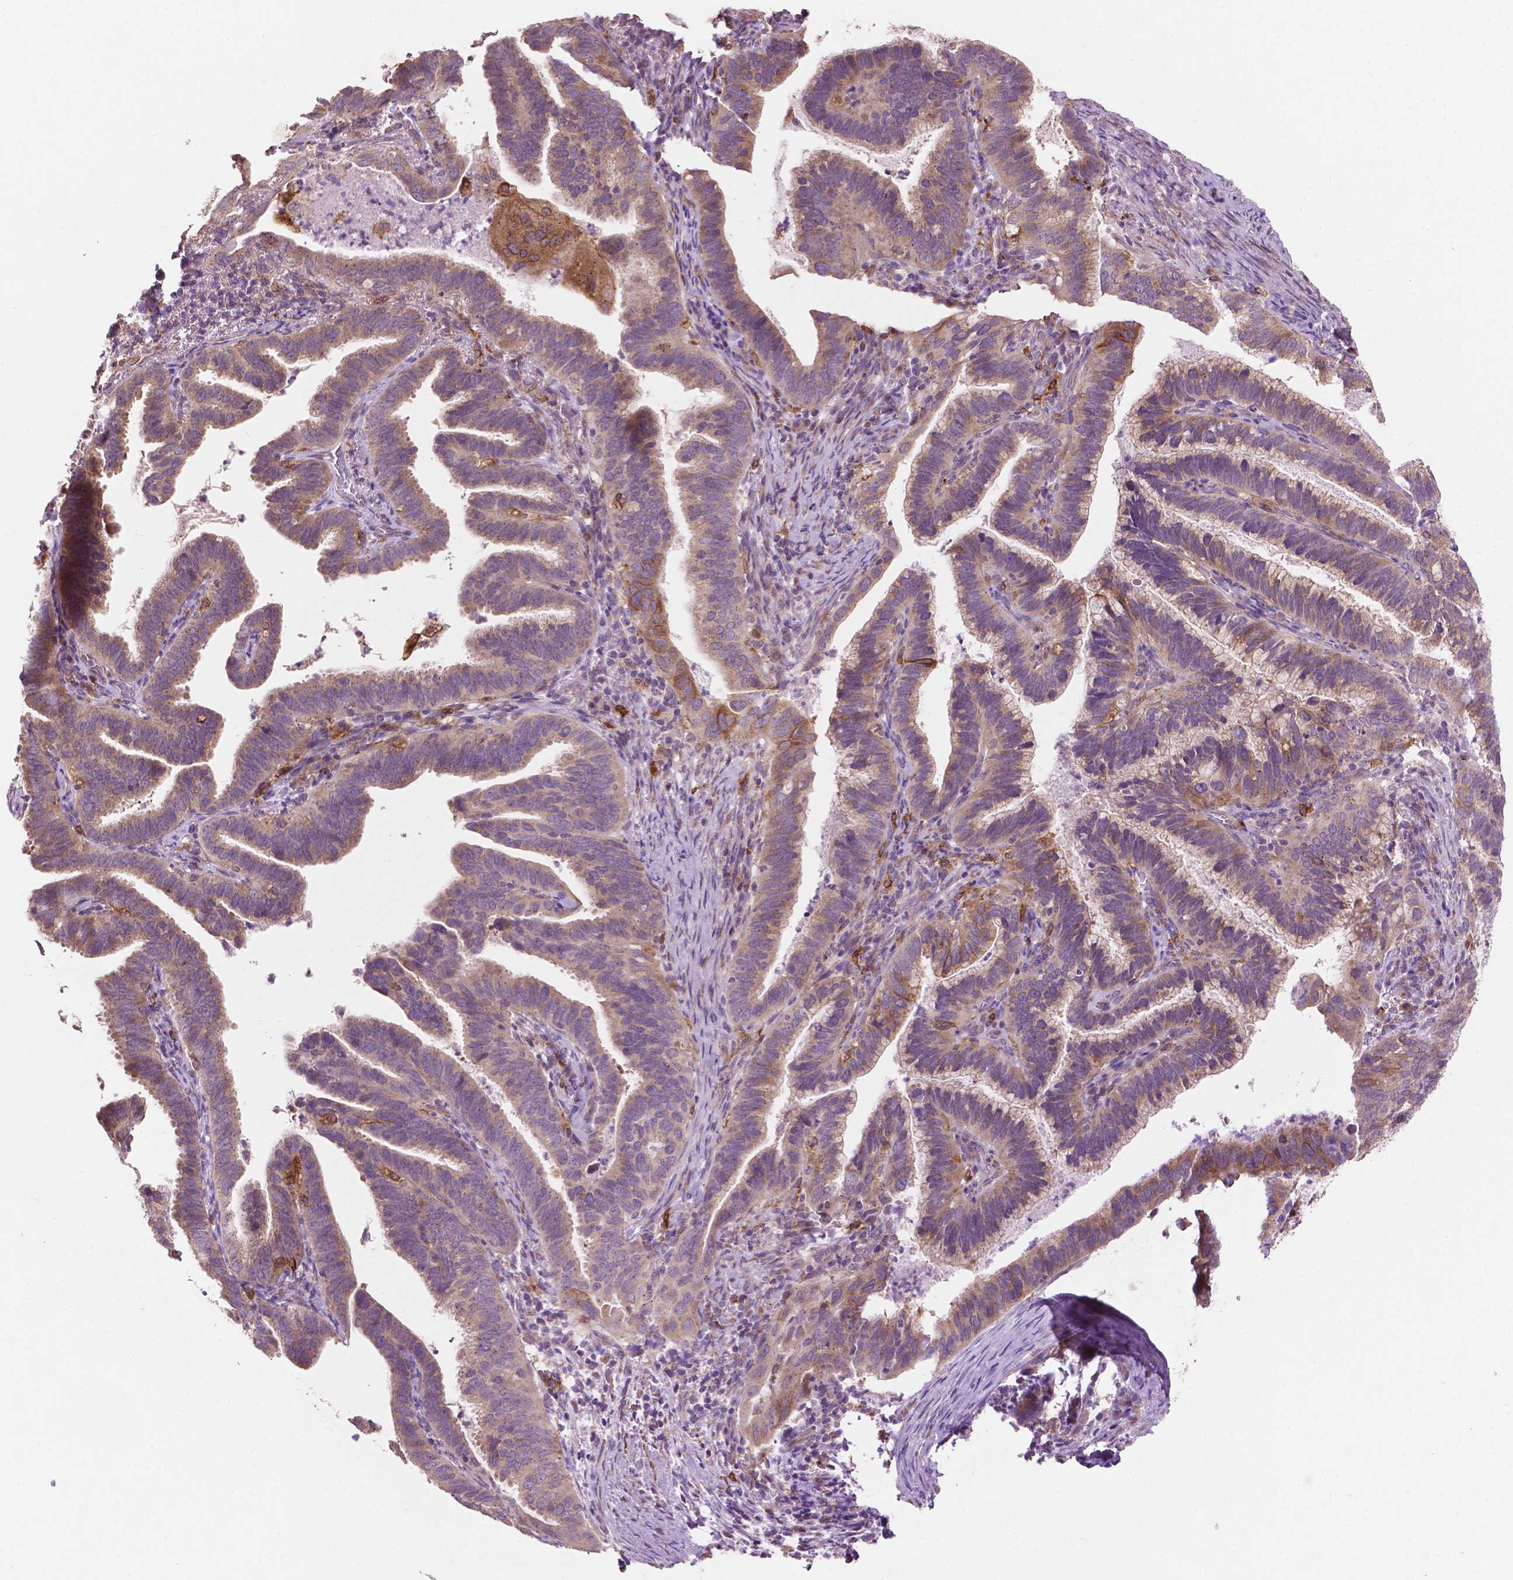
{"staining": {"intensity": "negative", "quantity": "none", "location": "none"}, "tissue": "cervical cancer", "cell_type": "Tumor cells", "image_type": "cancer", "snomed": [{"axis": "morphology", "description": "Adenocarcinoma, NOS"}, {"axis": "topography", "description": "Cervix"}], "caption": "This is an immunohistochemistry histopathology image of human cervical cancer (adenocarcinoma). There is no staining in tumor cells.", "gene": "MBTPS1", "patient": {"sex": "female", "age": 61}}